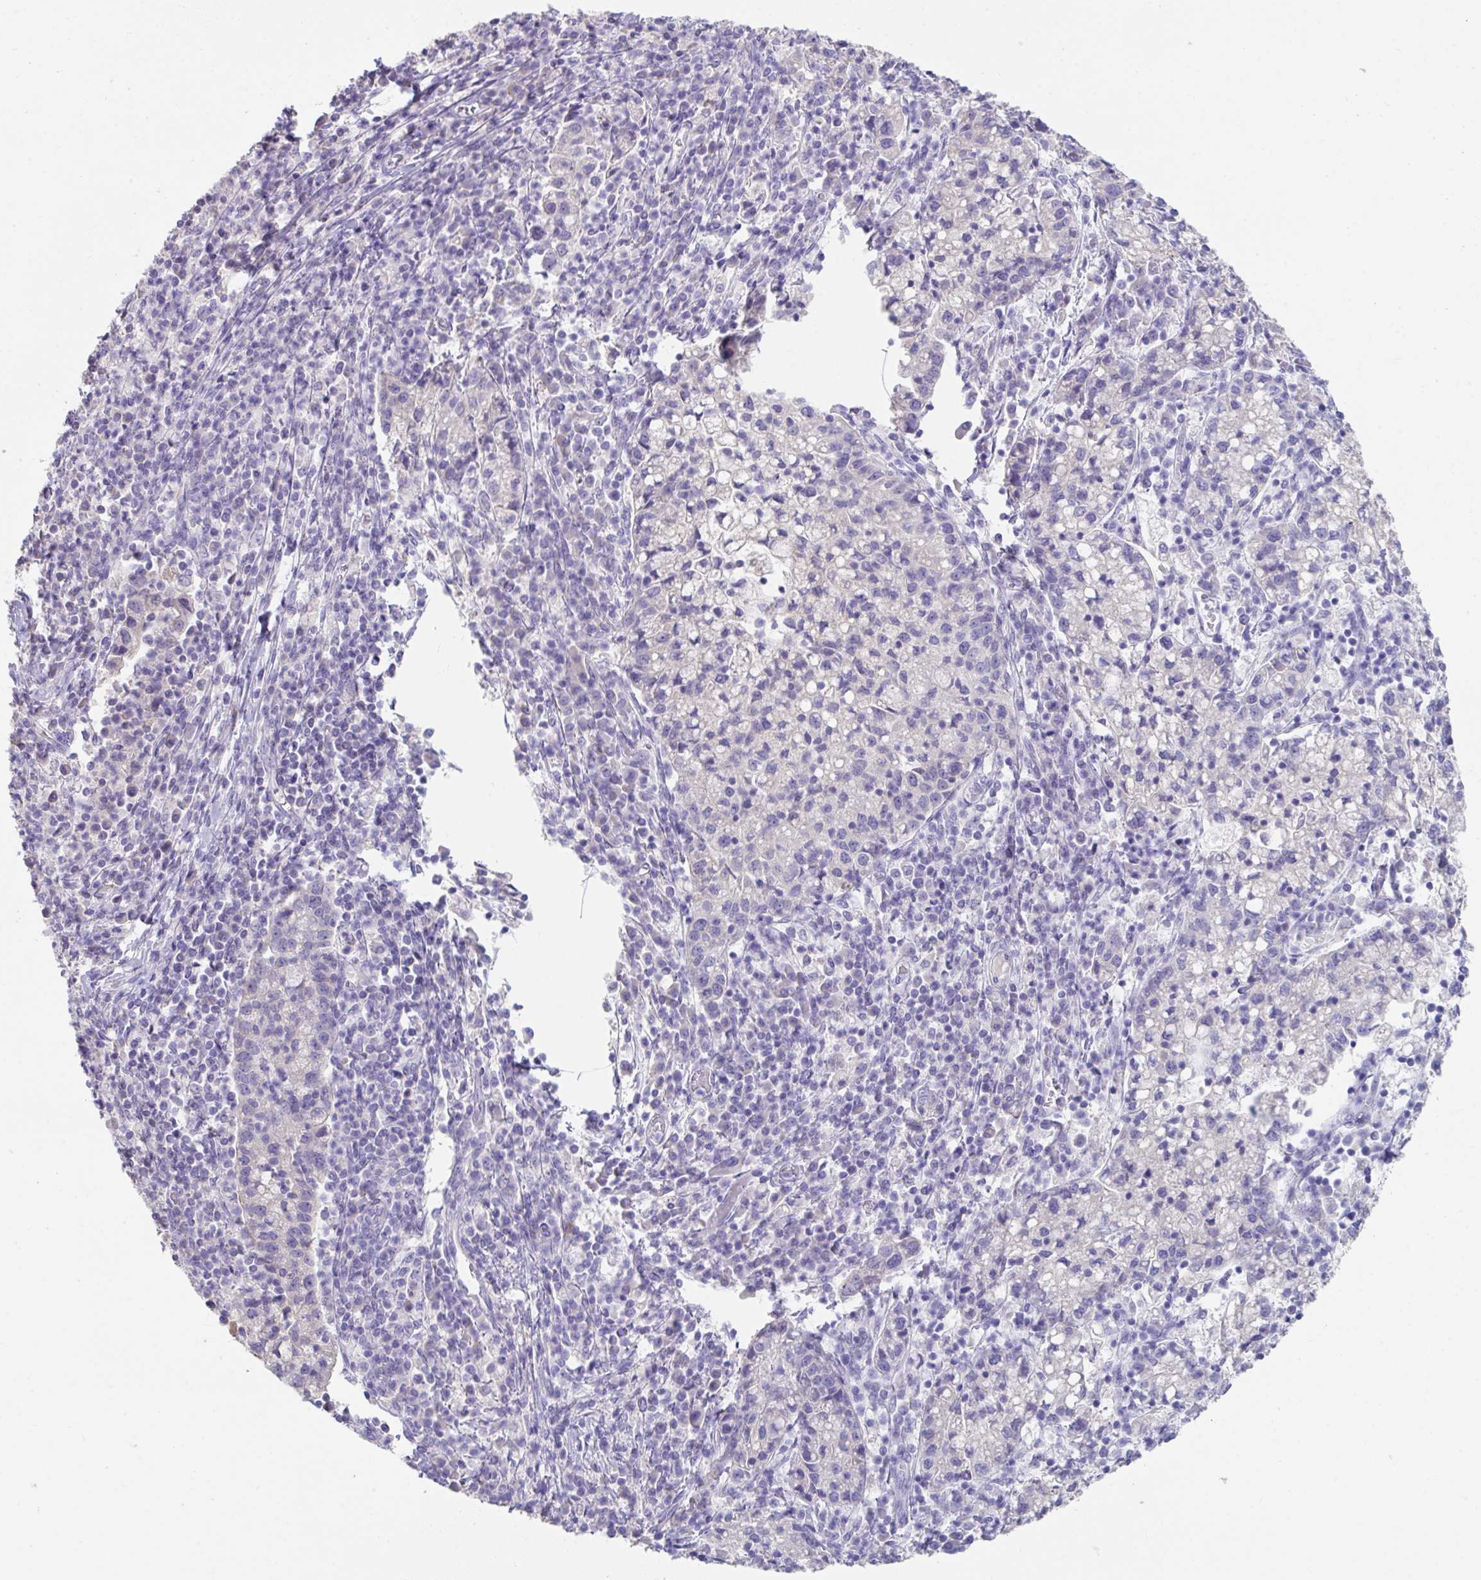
{"staining": {"intensity": "negative", "quantity": "none", "location": "none"}, "tissue": "cervical cancer", "cell_type": "Tumor cells", "image_type": "cancer", "snomed": [{"axis": "morphology", "description": "Normal tissue, NOS"}, {"axis": "morphology", "description": "Adenocarcinoma, NOS"}, {"axis": "topography", "description": "Cervix"}], "caption": "Tumor cells are negative for brown protein staining in cervical adenocarcinoma.", "gene": "SLC44A4", "patient": {"sex": "female", "age": 44}}